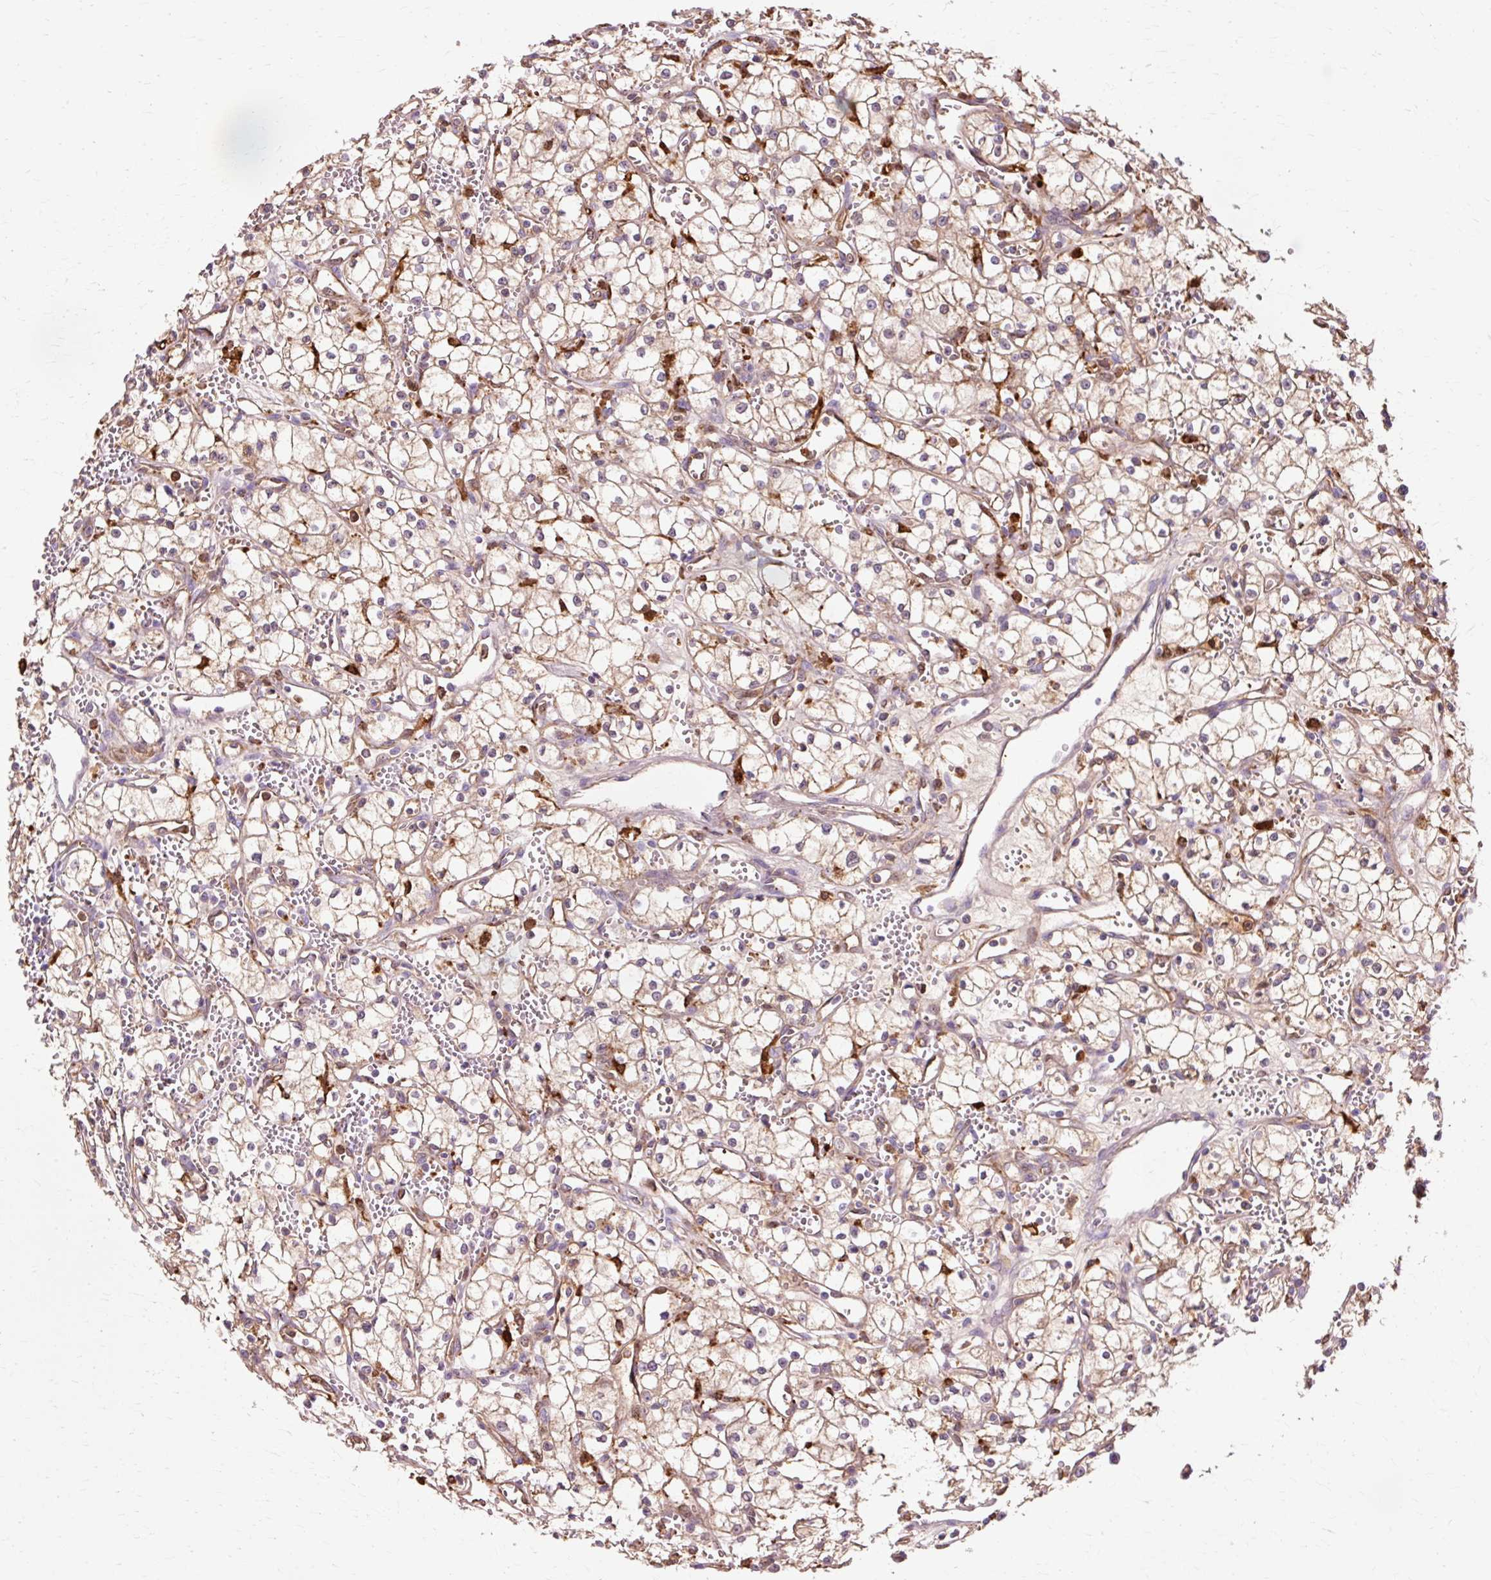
{"staining": {"intensity": "weak", "quantity": "25%-75%", "location": "cytoplasmic/membranous"}, "tissue": "renal cancer", "cell_type": "Tumor cells", "image_type": "cancer", "snomed": [{"axis": "morphology", "description": "Adenocarcinoma, NOS"}, {"axis": "topography", "description": "Kidney"}], "caption": "Weak cytoplasmic/membranous protein staining is appreciated in approximately 25%-75% of tumor cells in renal adenocarcinoma. Using DAB (3,3'-diaminobenzidine) (brown) and hematoxylin (blue) stains, captured at high magnification using brightfield microscopy.", "gene": "GPX1", "patient": {"sex": "male", "age": 59}}